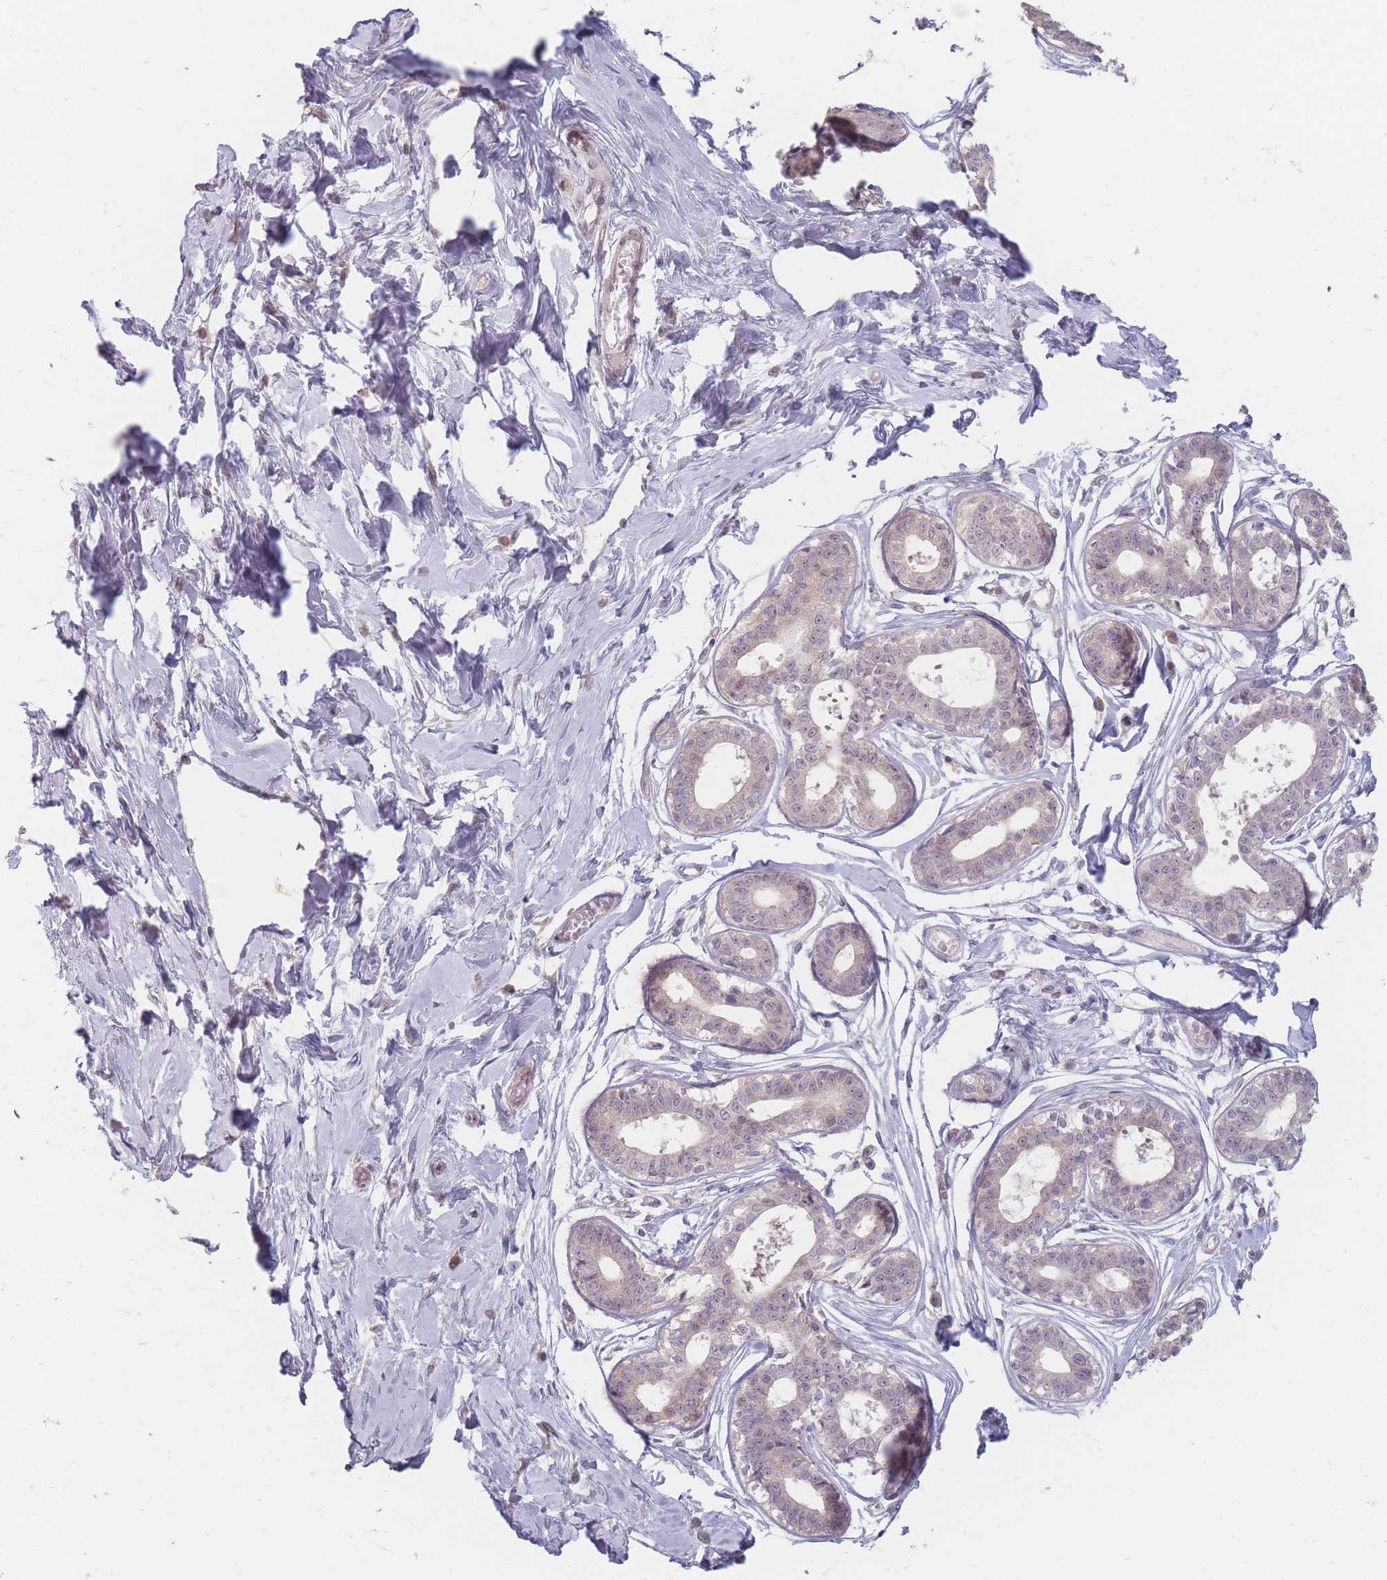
{"staining": {"intensity": "negative", "quantity": "none", "location": "none"}, "tissue": "breast", "cell_type": "Adipocytes", "image_type": "normal", "snomed": [{"axis": "morphology", "description": "Normal tissue, NOS"}, {"axis": "topography", "description": "Breast"}], "caption": "Image shows no protein positivity in adipocytes of benign breast. (DAB immunohistochemistry (IHC), high magnification).", "gene": "GABRA6", "patient": {"sex": "female", "age": 45}}